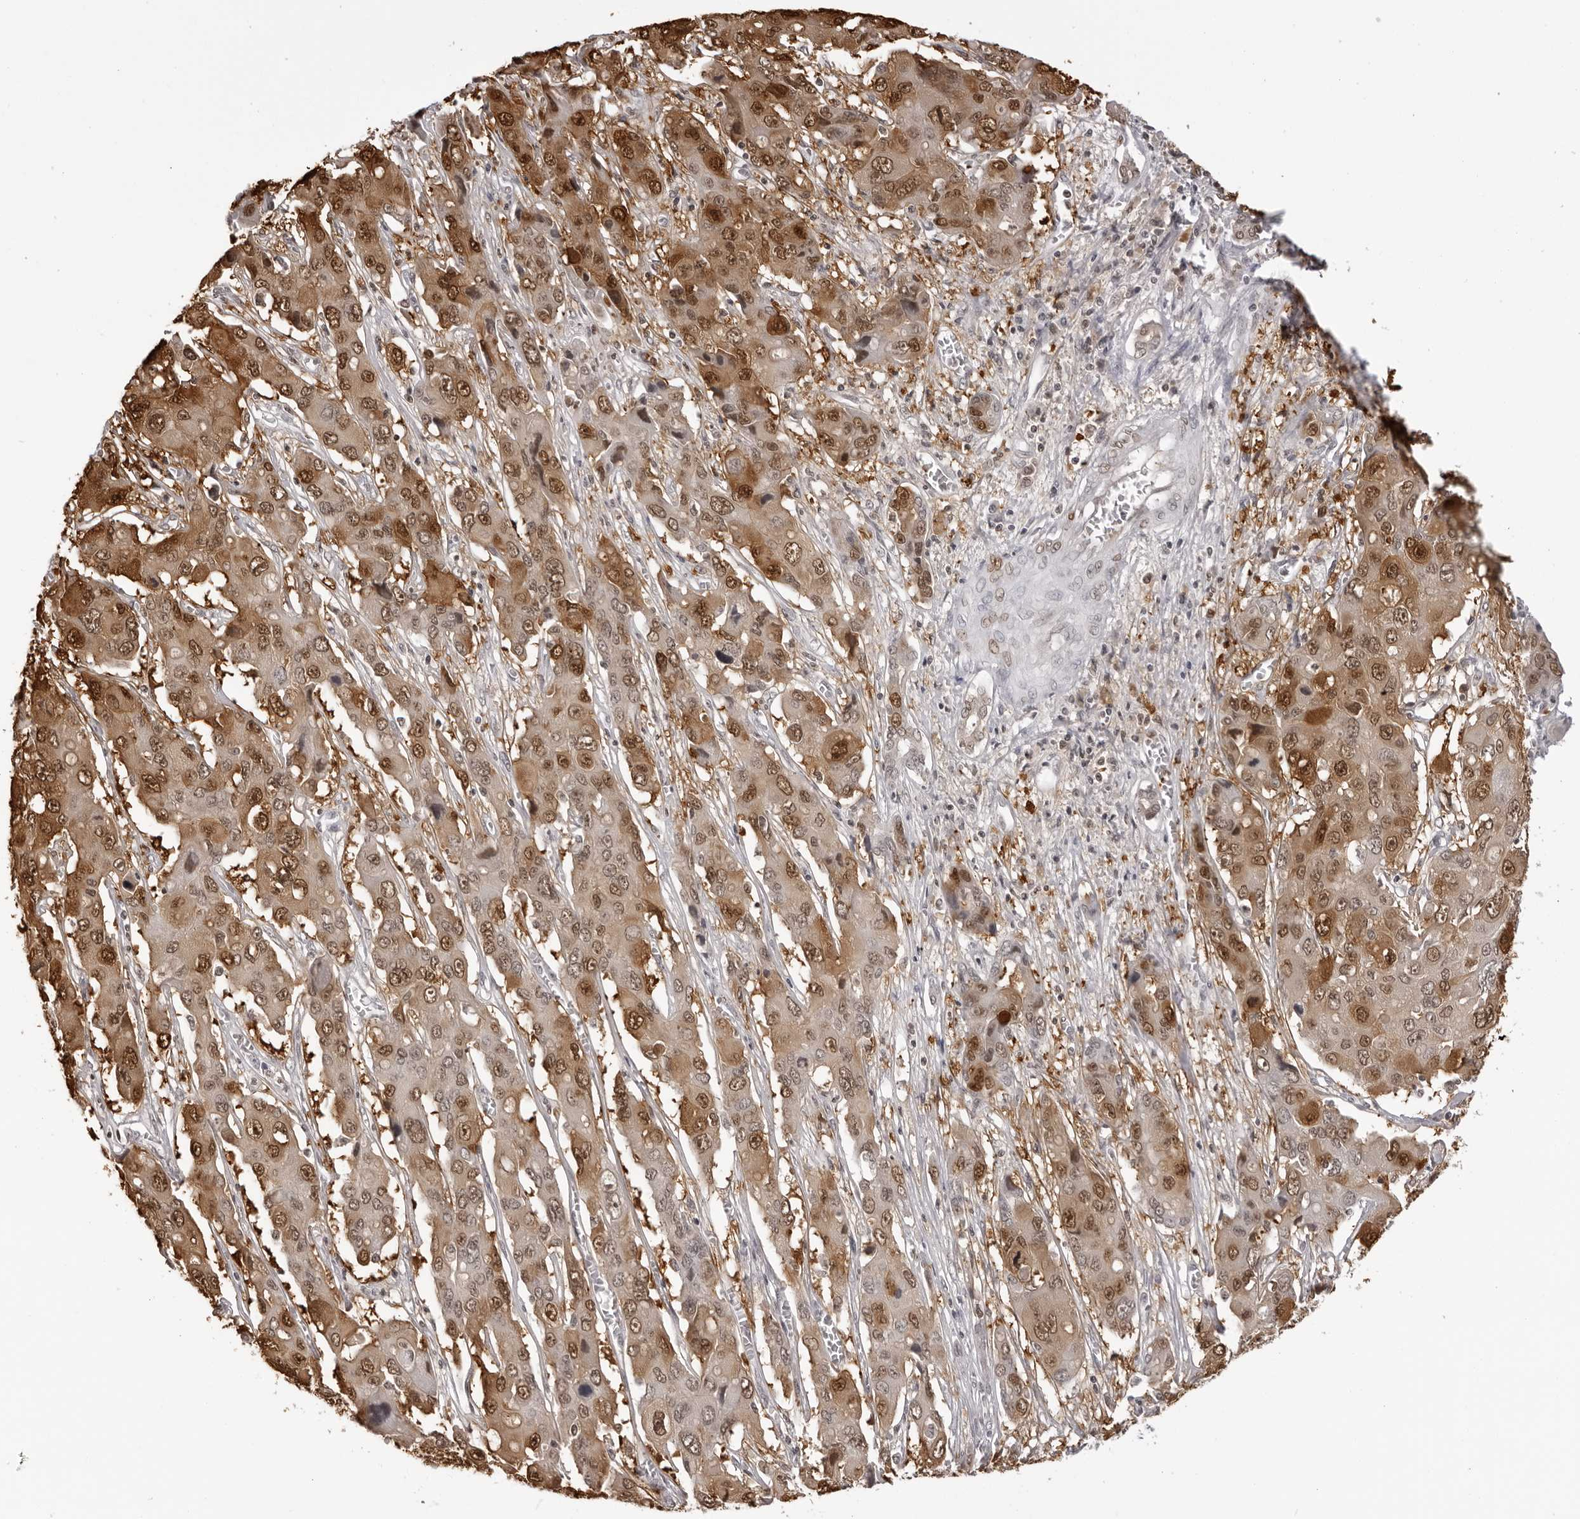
{"staining": {"intensity": "moderate", "quantity": ">75%", "location": "cytoplasmic/membranous,nuclear"}, "tissue": "liver cancer", "cell_type": "Tumor cells", "image_type": "cancer", "snomed": [{"axis": "morphology", "description": "Cholangiocarcinoma"}, {"axis": "topography", "description": "Liver"}], "caption": "The immunohistochemical stain highlights moderate cytoplasmic/membranous and nuclear staining in tumor cells of liver cancer (cholangiocarcinoma) tissue.", "gene": "HSPA4", "patient": {"sex": "male", "age": 67}}